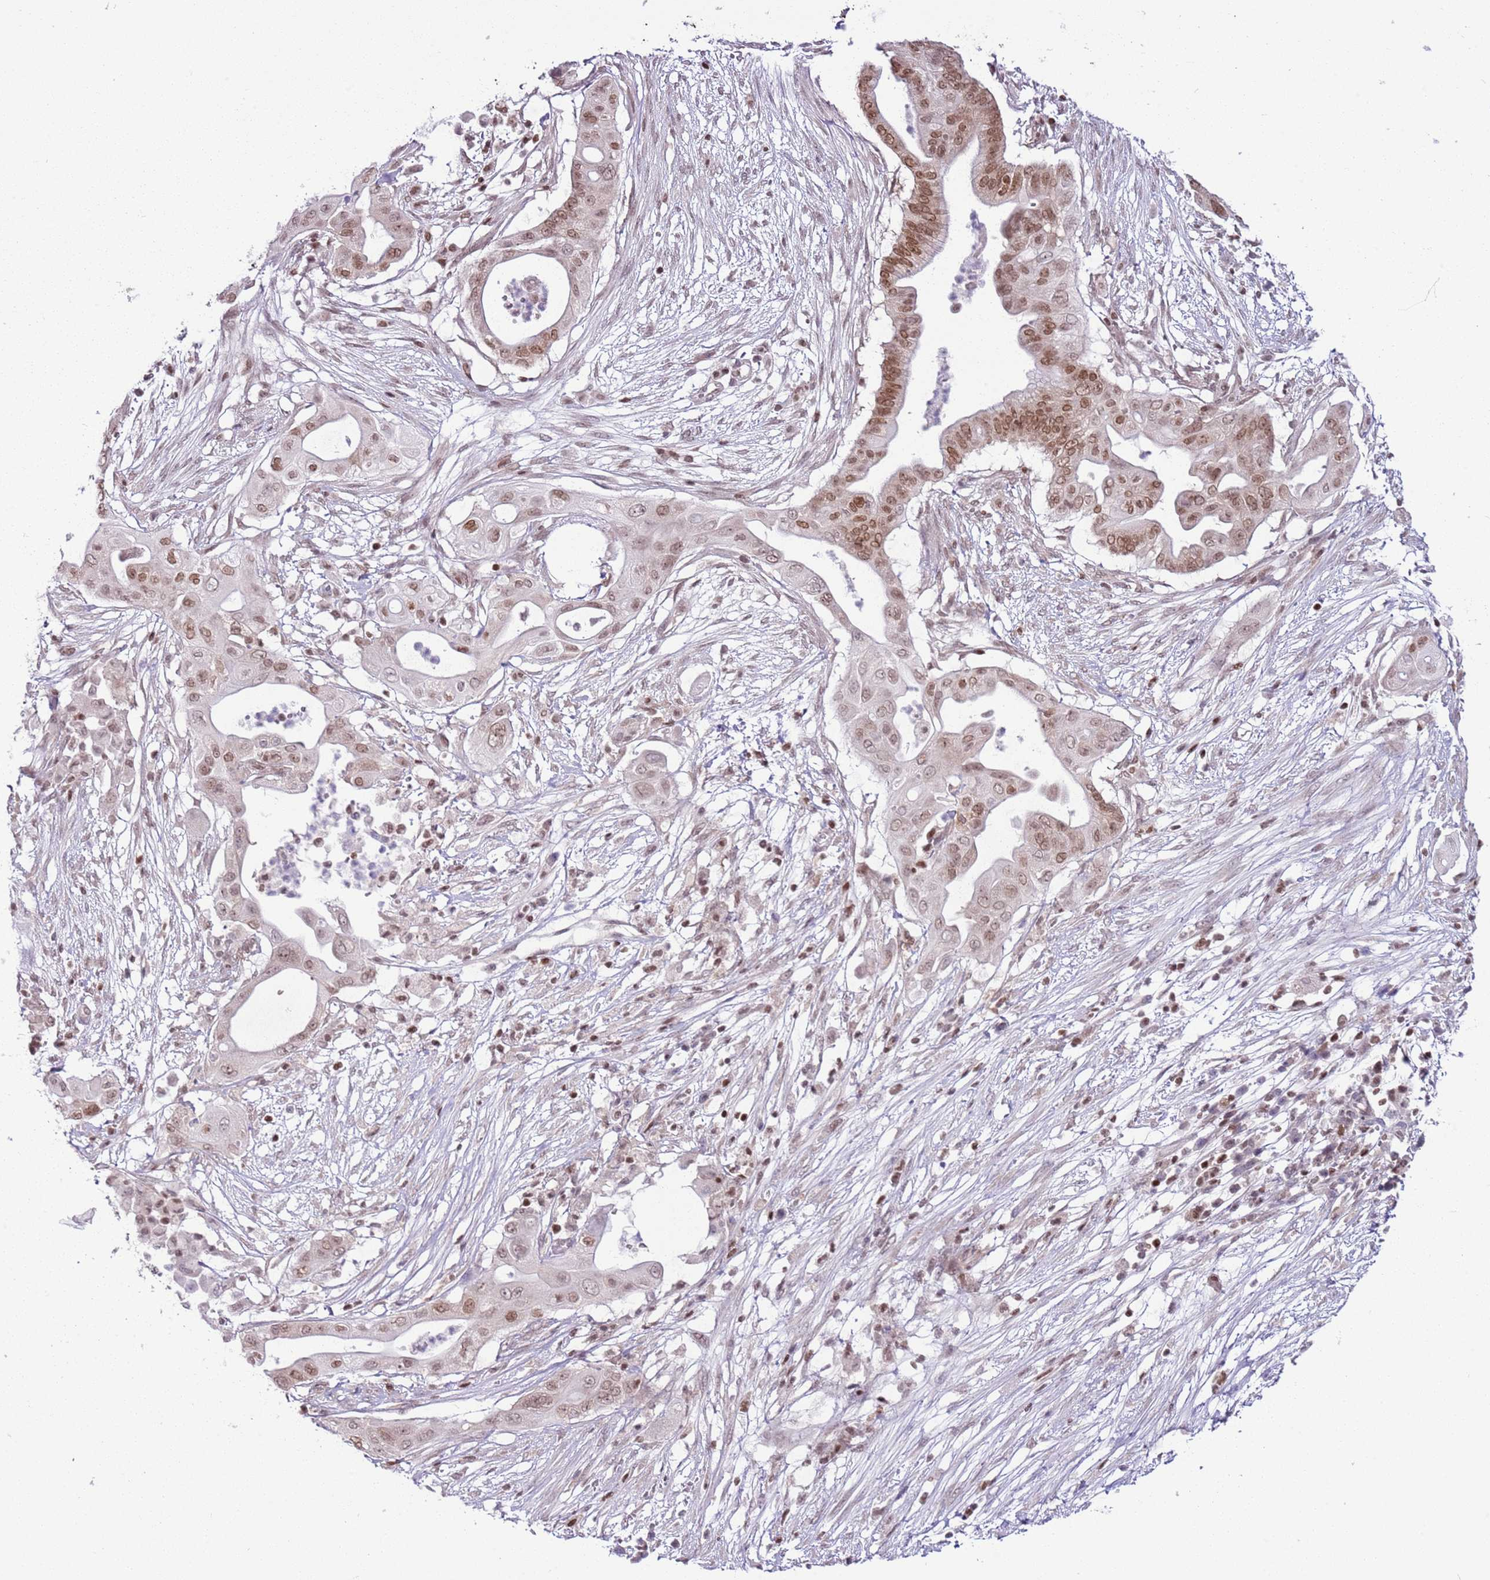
{"staining": {"intensity": "moderate", "quantity": ">75%", "location": "nuclear"}, "tissue": "pancreatic cancer", "cell_type": "Tumor cells", "image_type": "cancer", "snomed": [{"axis": "morphology", "description": "Adenocarcinoma, NOS"}, {"axis": "topography", "description": "Pancreas"}], "caption": "Protein staining reveals moderate nuclear positivity in approximately >75% of tumor cells in adenocarcinoma (pancreatic). The protein is shown in brown color, while the nuclei are stained blue.", "gene": "SELENOH", "patient": {"sex": "male", "age": 68}}